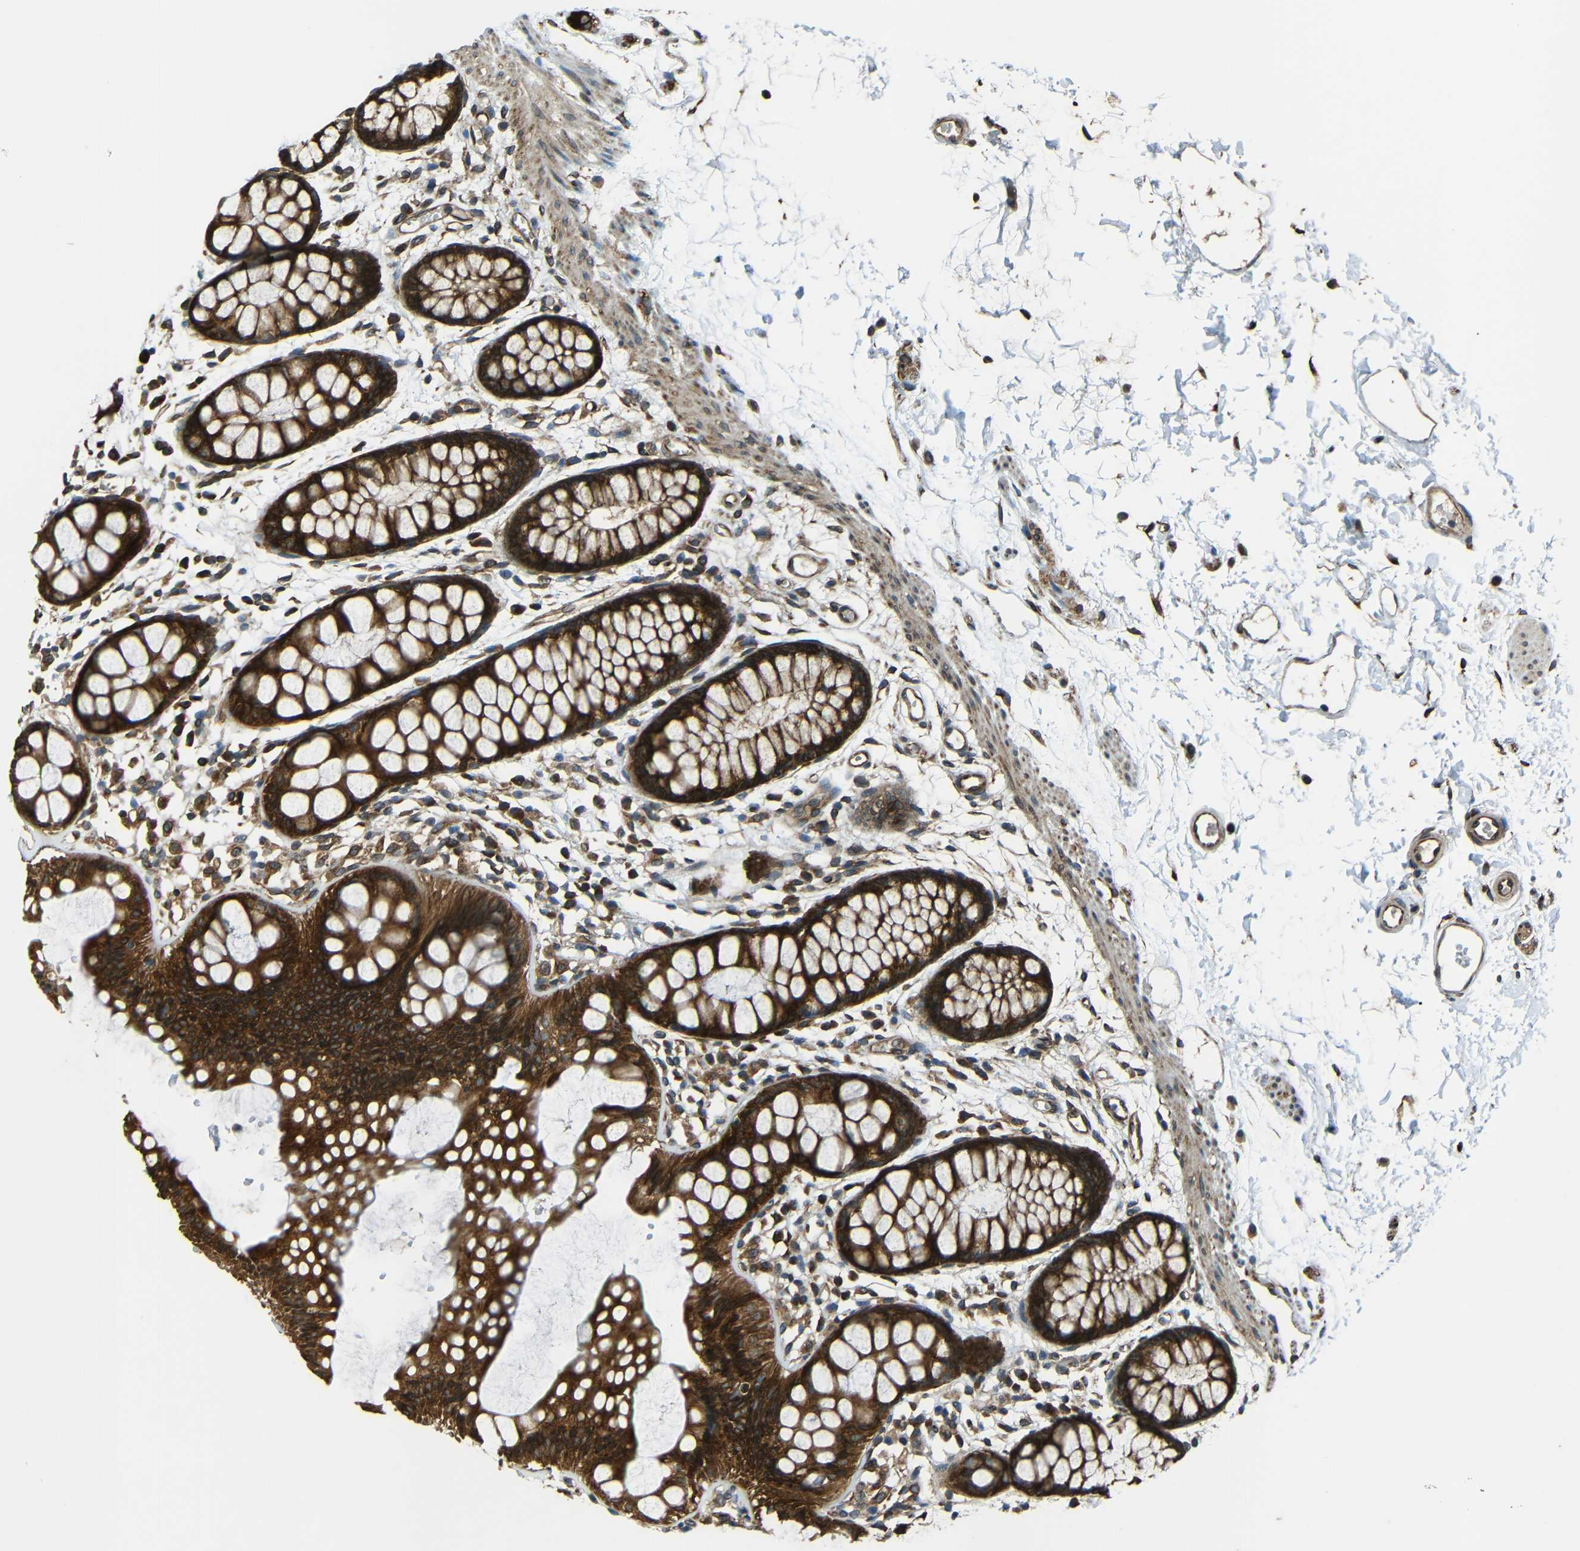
{"staining": {"intensity": "strong", "quantity": ">75%", "location": "cytoplasmic/membranous"}, "tissue": "rectum", "cell_type": "Glandular cells", "image_type": "normal", "snomed": [{"axis": "morphology", "description": "Normal tissue, NOS"}, {"axis": "topography", "description": "Rectum"}], "caption": "A photomicrograph showing strong cytoplasmic/membranous staining in about >75% of glandular cells in benign rectum, as visualized by brown immunohistochemical staining.", "gene": "VAPB", "patient": {"sex": "female", "age": 66}}